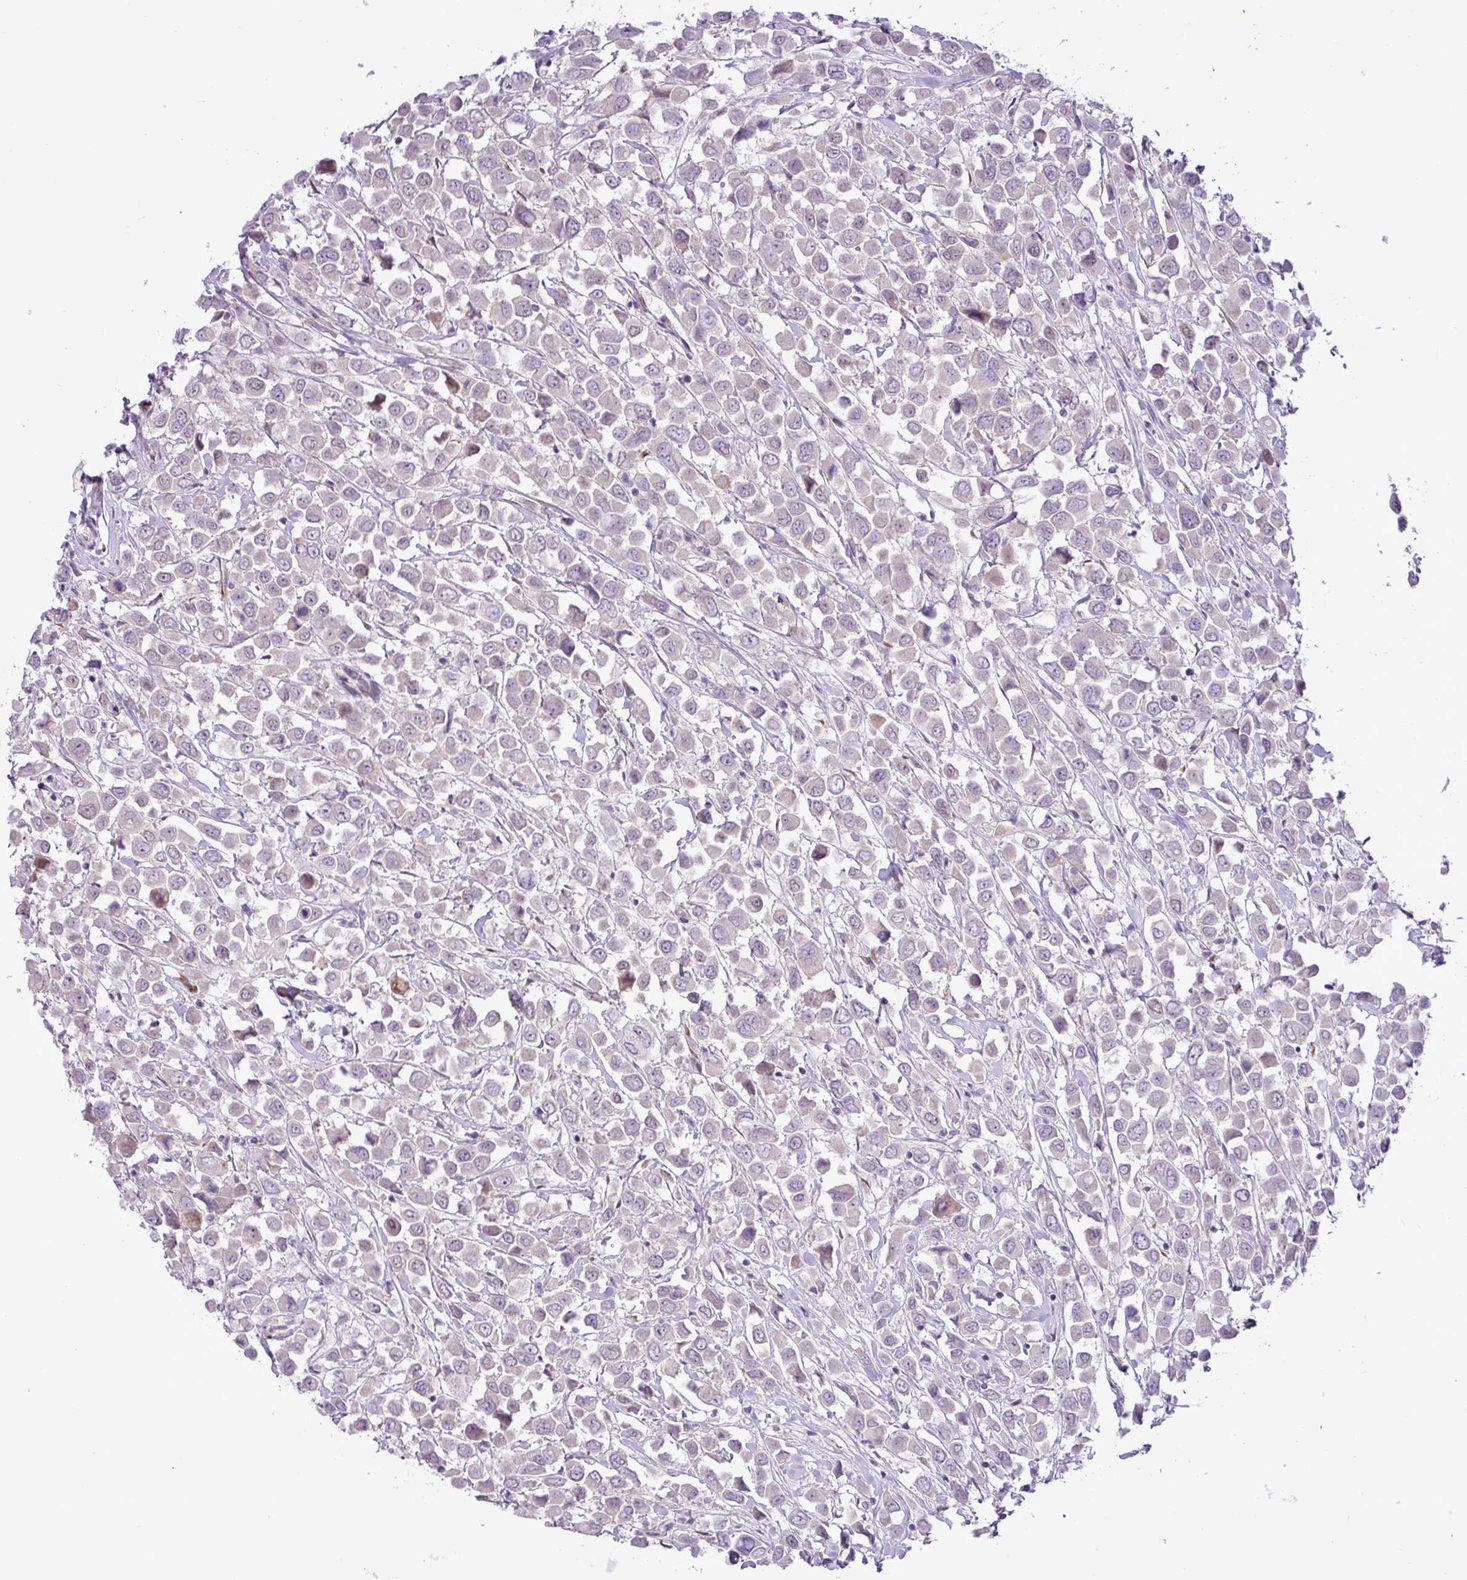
{"staining": {"intensity": "negative", "quantity": "none", "location": "none"}, "tissue": "breast cancer", "cell_type": "Tumor cells", "image_type": "cancer", "snomed": [{"axis": "morphology", "description": "Duct carcinoma"}, {"axis": "topography", "description": "Breast"}], "caption": "This is a image of immunohistochemistry staining of breast cancer (infiltrating ductal carcinoma), which shows no expression in tumor cells.", "gene": "ELOA2", "patient": {"sex": "female", "age": 61}}